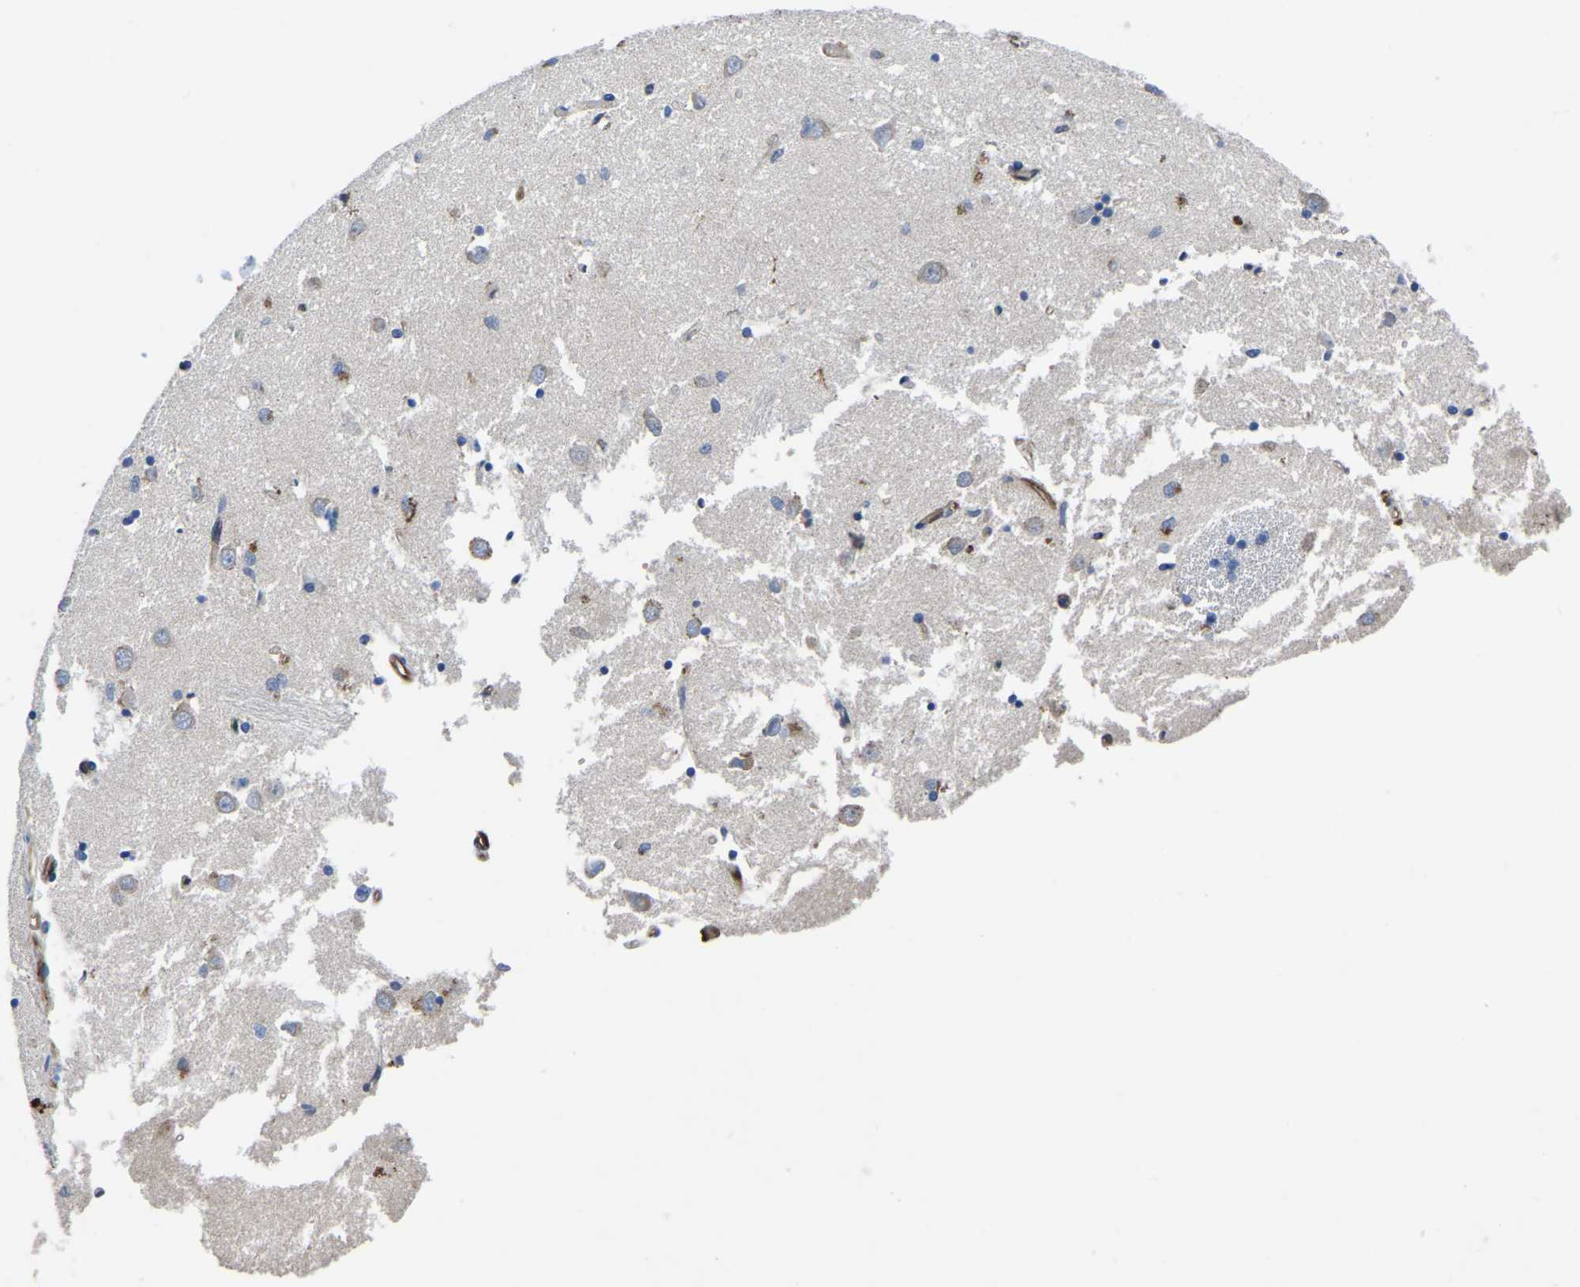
{"staining": {"intensity": "moderate", "quantity": "<25%", "location": "cytoplasmic/membranous"}, "tissue": "caudate", "cell_type": "Glial cells", "image_type": "normal", "snomed": [{"axis": "morphology", "description": "Normal tissue, NOS"}, {"axis": "topography", "description": "Lateral ventricle wall"}], "caption": "Unremarkable caudate was stained to show a protein in brown. There is low levels of moderate cytoplasmic/membranous staining in about <25% of glial cells. Nuclei are stained in blue.", "gene": "ATG2B", "patient": {"sex": "female", "age": 19}}